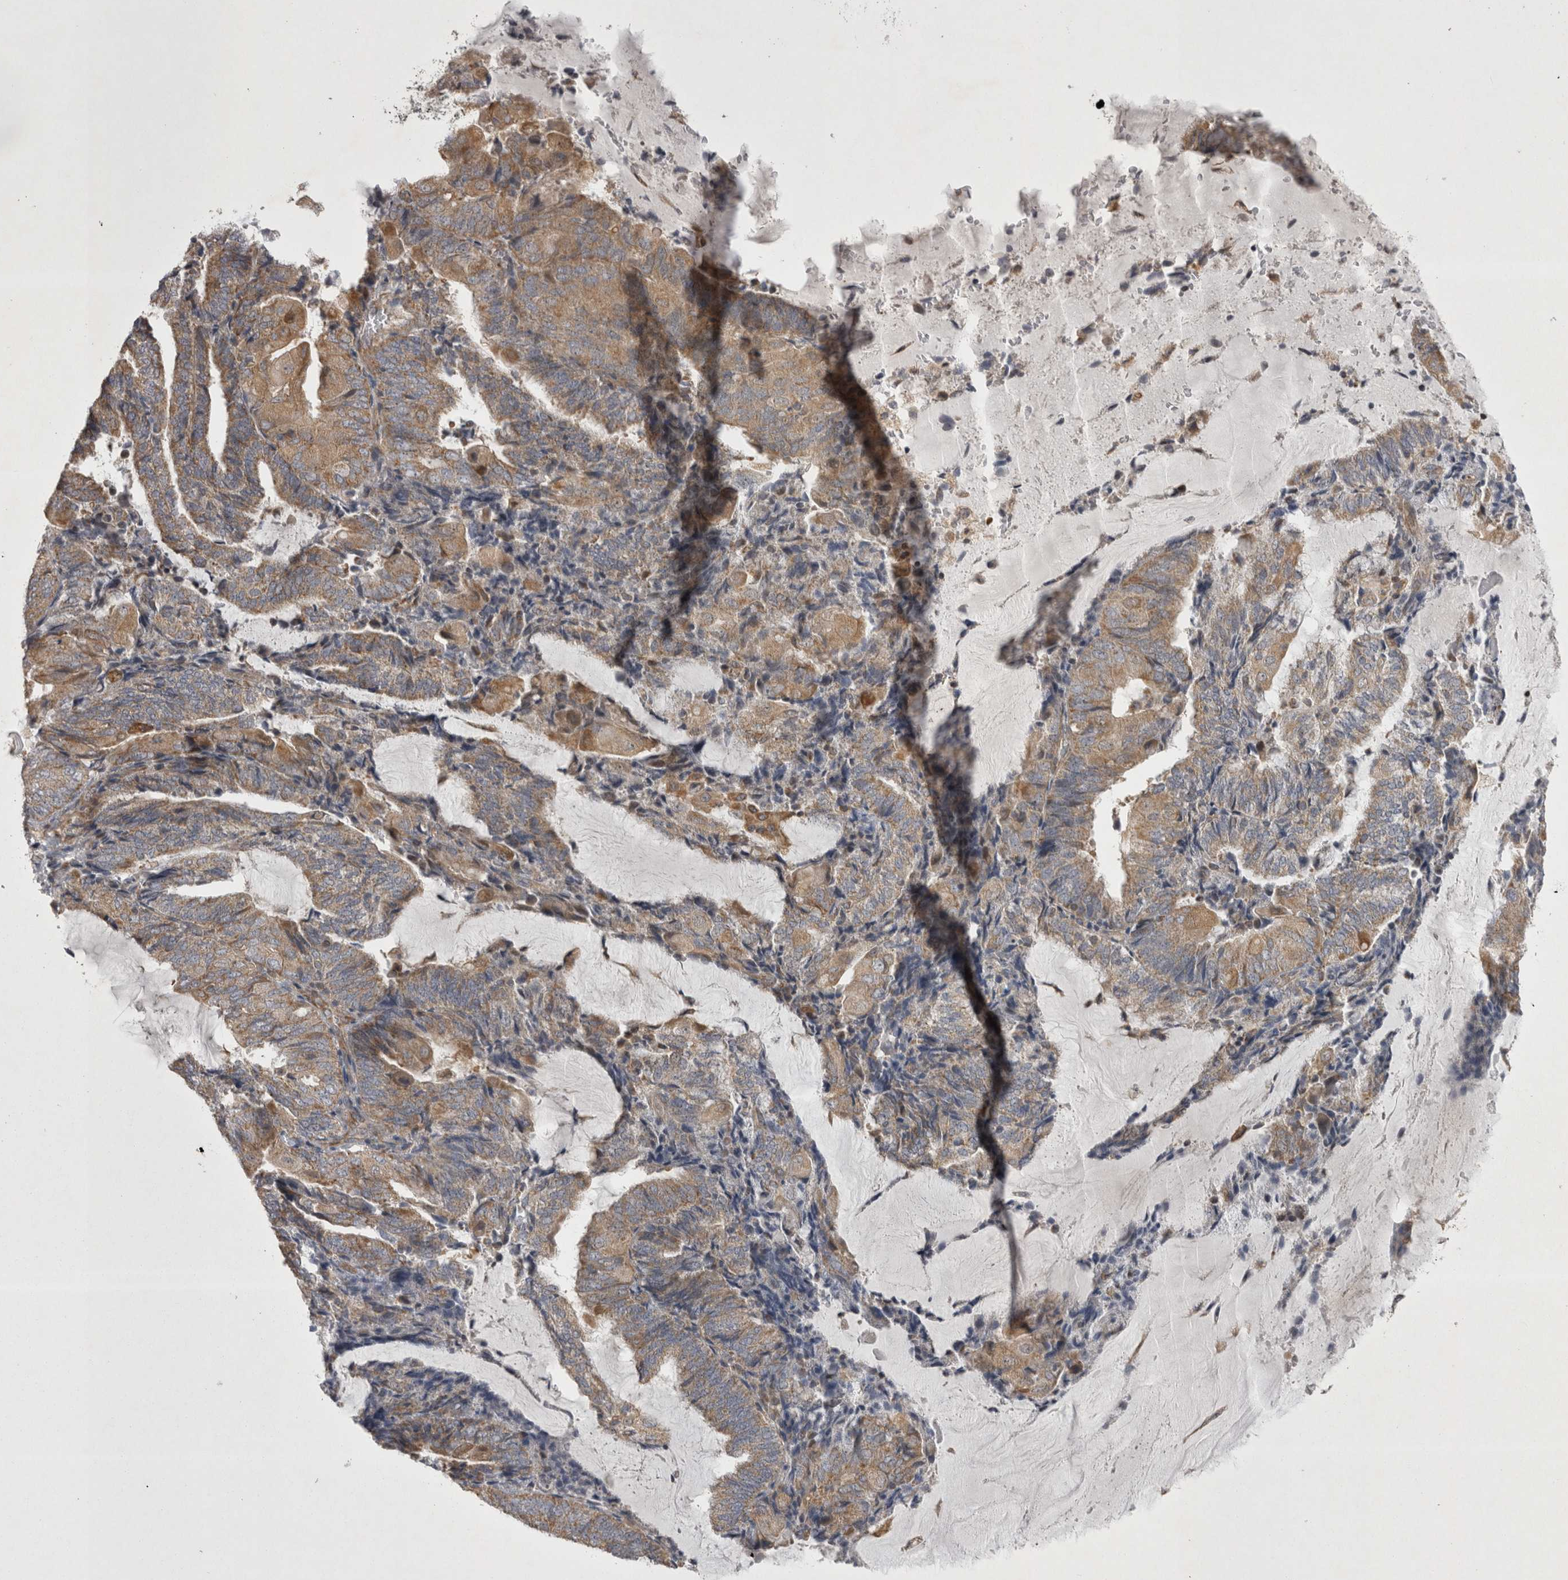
{"staining": {"intensity": "weak", "quantity": ">75%", "location": "cytoplasmic/membranous"}, "tissue": "endometrial cancer", "cell_type": "Tumor cells", "image_type": "cancer", "snomed": [{"axis": "morphology", "description": "Adenocarcinoma, NOS"}, {"axis": "topography", "description": "Endometrium"}], "caption": "Endometrial cancer stained for a protein (brown) demonstrates weak cytoplasmic/membranous positive expression in about >75% of tumor cells.", "gene": "TSPOAP1", "patient": {"sex": "female", "age": 81}}